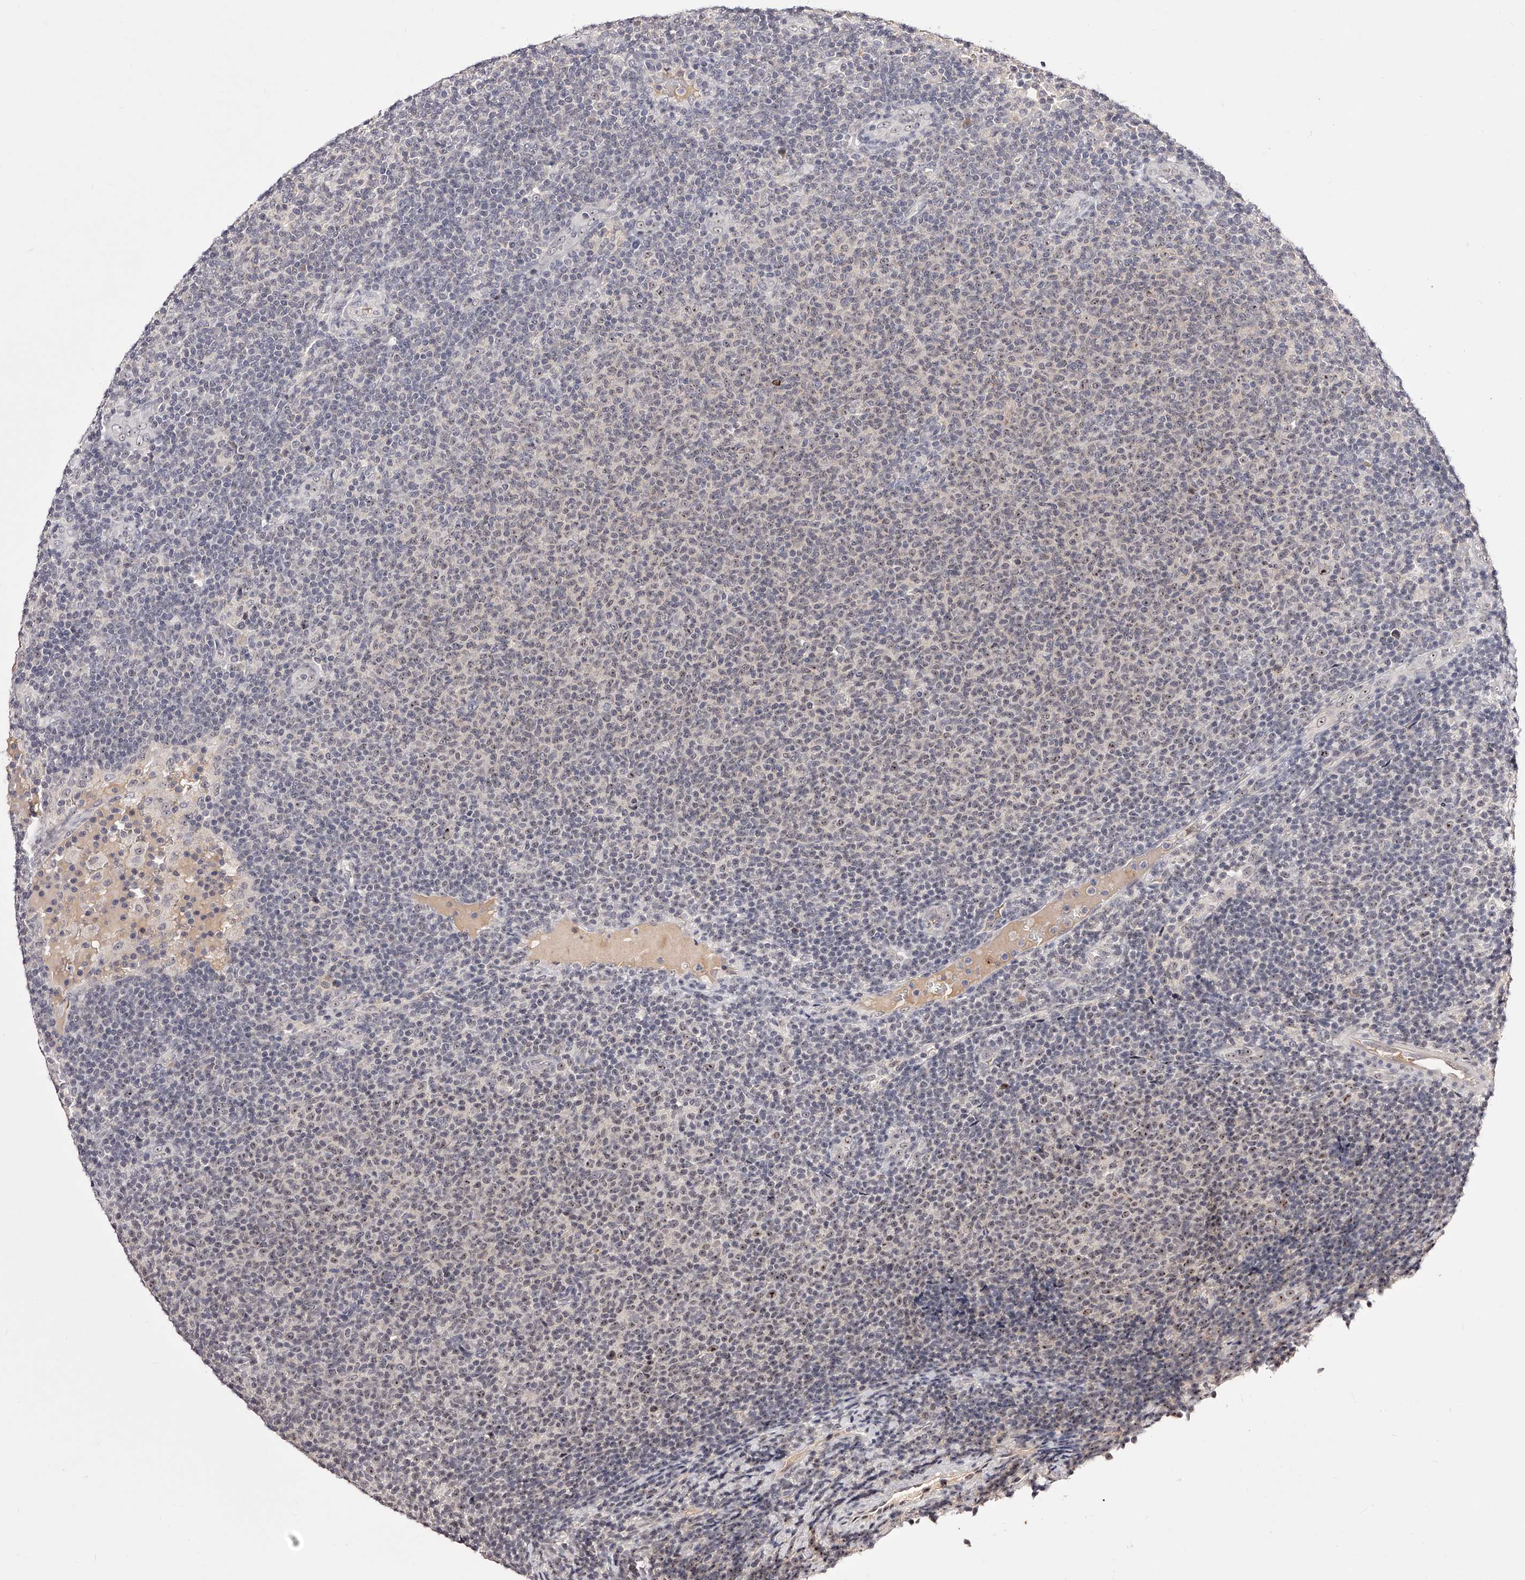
{"staining": {"intensity": "weak", "quantity": "25%-75%", "location": "nuclear"}, "tissue": "lymphoma", "cell_type": "Tumor cells", "image_type": "cancer", "snomed": [{"axis": "morphology", "description": "Malignant lymphoma, non-Hodgkin's type, Low grade"}, {"axis": "topography", "description": "Lymph node"}], "caption": "Protein expression analysis of human lymphoma reveals weak nuclear staining in approximately 25%-75% of tumor cells. (DAB IHC, brown staining for protein, blue staining for nuclei).", "gene": "PHACTR1", "patient": {"sex": "male", "age": 66}}